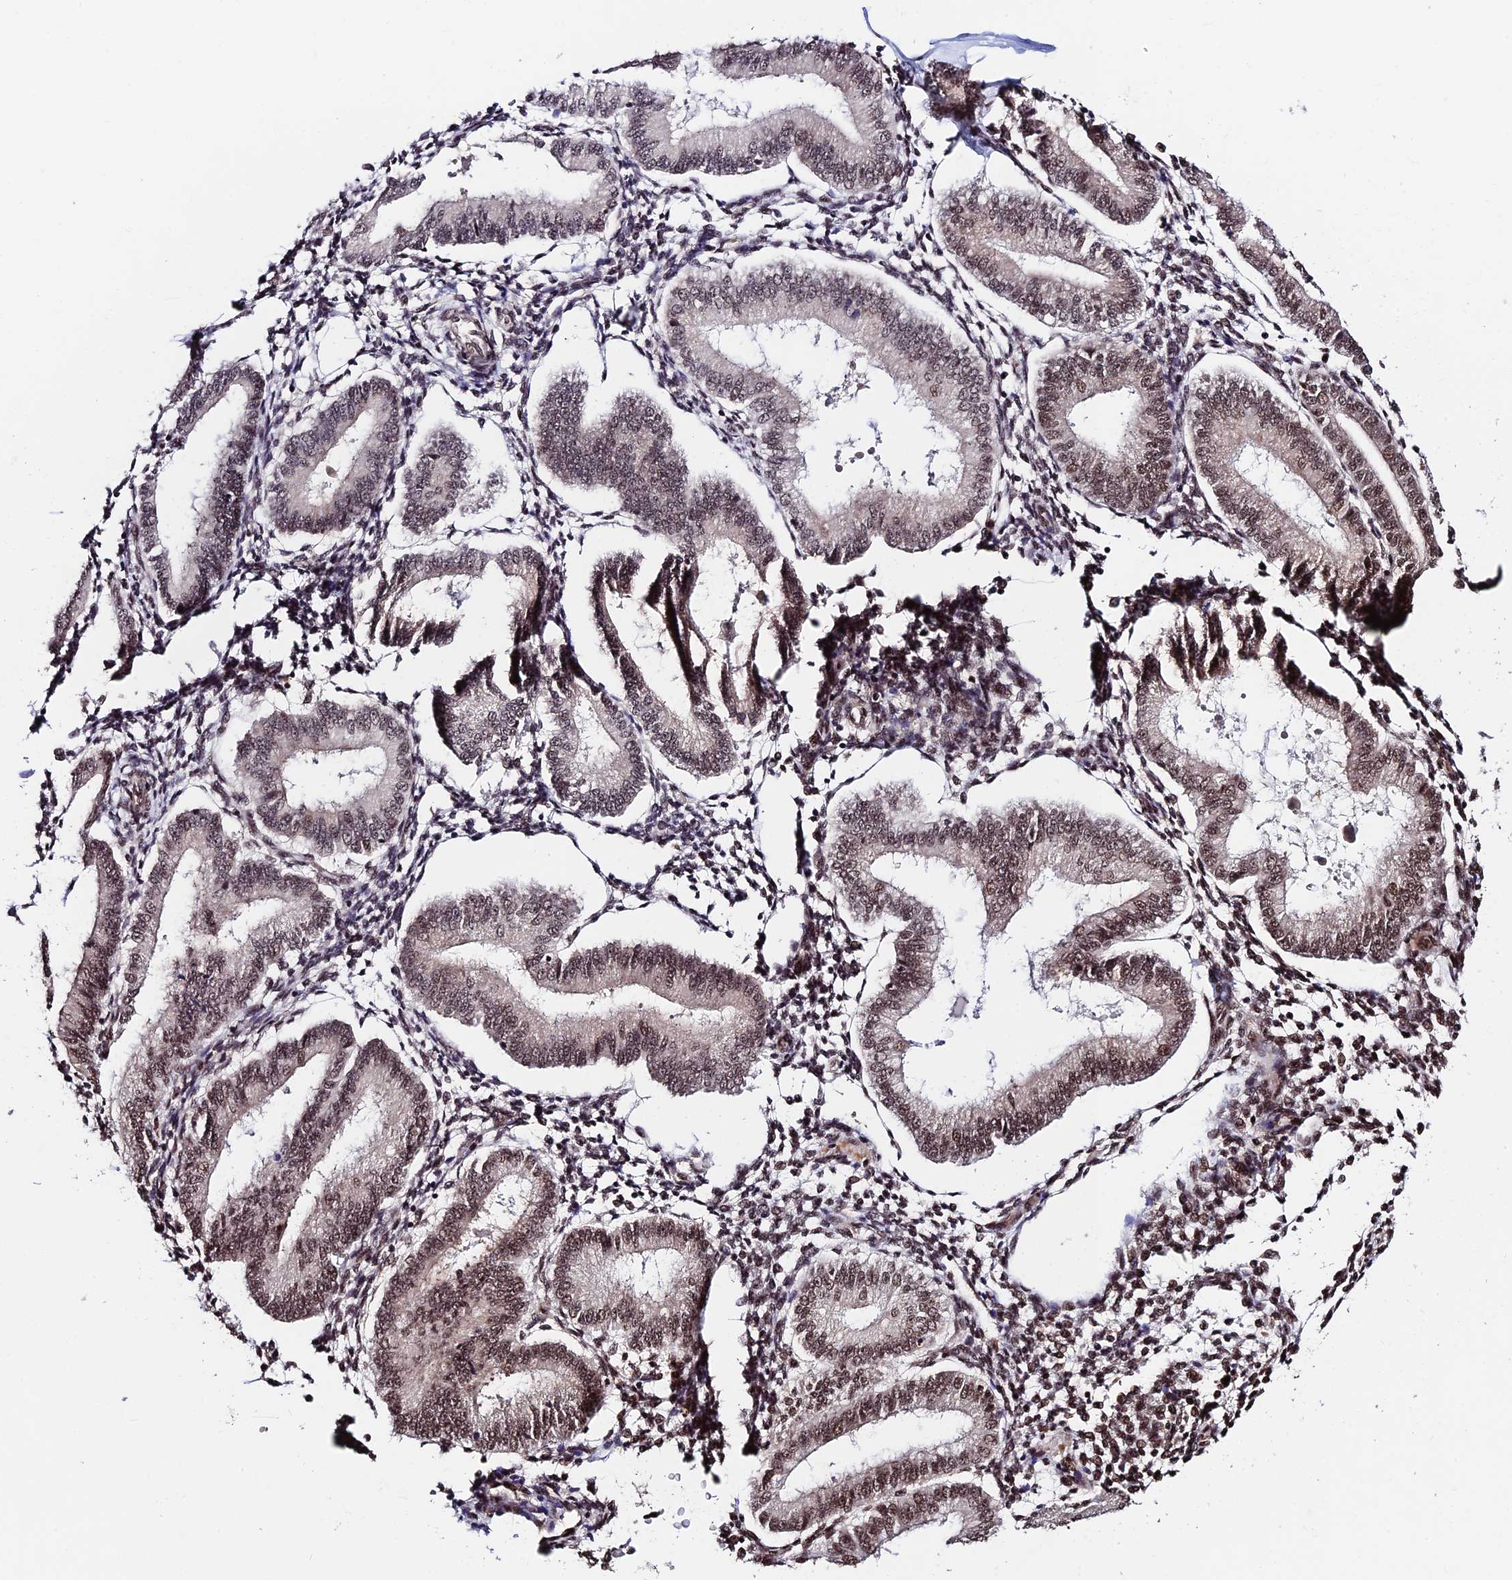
{"staining": {"intensity": "moderate", "quantity": "25%-75%", "location": "nuclear"}, "tissue": "endometrium", "cell_type": "Cells in endometrial stroma", "image_type": "normal", "snomed": [{"axis": "morphology", "description": "Normal tissue, NOS"}, {"axis": "topography", "description": "Endometrium"}], "caption": "Immunohistochemistry staining of unremarkable endometrium, which displays medium levels of moderate nuclear expression in about 25%-75% of cells in endometrial stroma indicating moderate nuclear protein staining. The staining was performed using DAB (3,3'-diaminobenzidine) (brown) for protein detection and nuclei were counterstained in hematoxylin (blue).", "gene": "RBM42", "patient": {"sex": "female", "age": 39}}